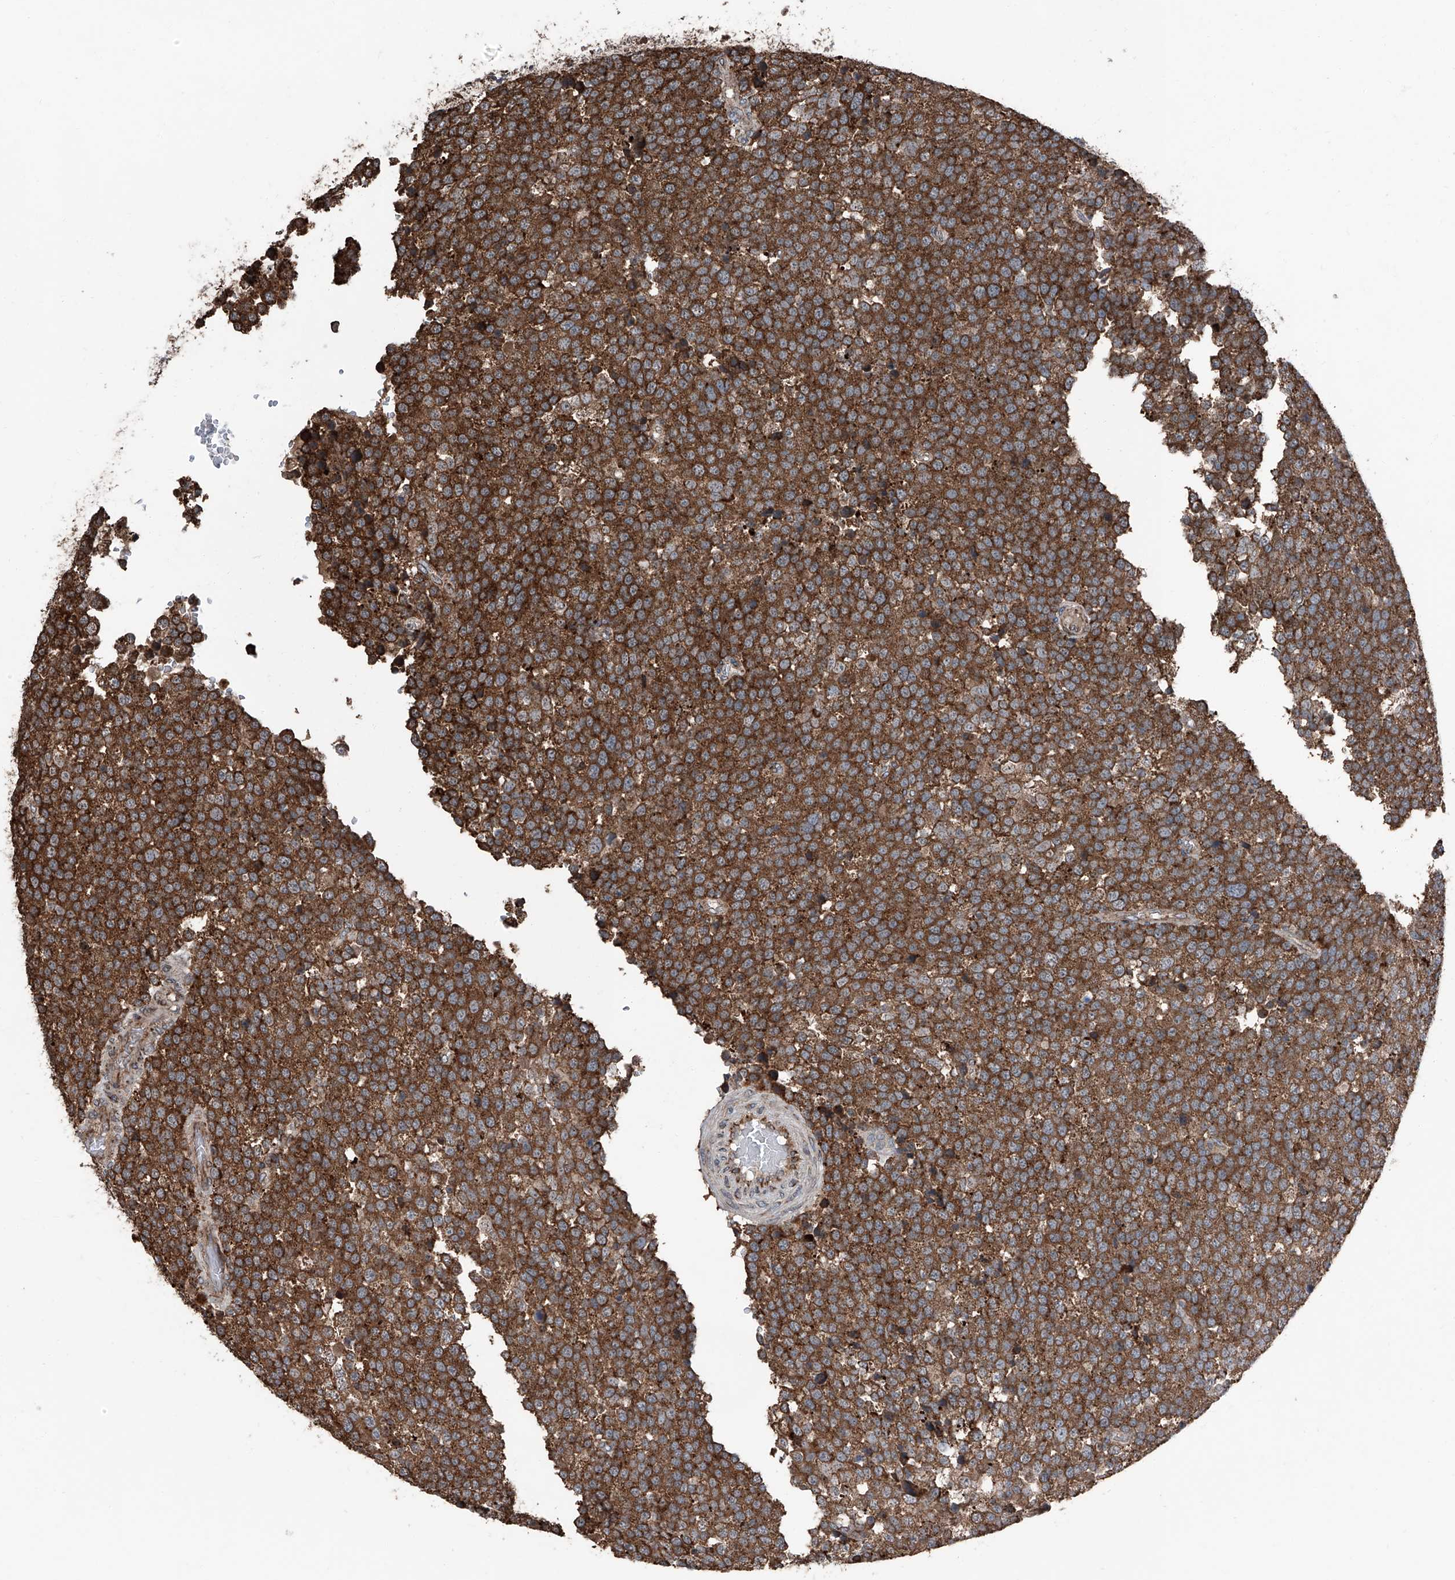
{"staining": {"intensity": "strong", "quantity": ">75%", "location": "cytoplasmic/membranous"}, "tissue": "testis cancer", "cell_type": "Tumor cells", "image_type": "cancer", "snomed": [{"axis": "morphology", "description": "Seminoma, NOS"}, {"axis": "topography", "description": "Testis"}], "caption": "Immunohistochemistry (IHC) photomicrograph of human testis cancer stained for a protein (brown), which exhibits high levels of strong cytoplasmic/membranous positivity in approximately >75% of tumor cells.", "gene": "LIMK1", "patient": {"sex": "male", "age": 71}}